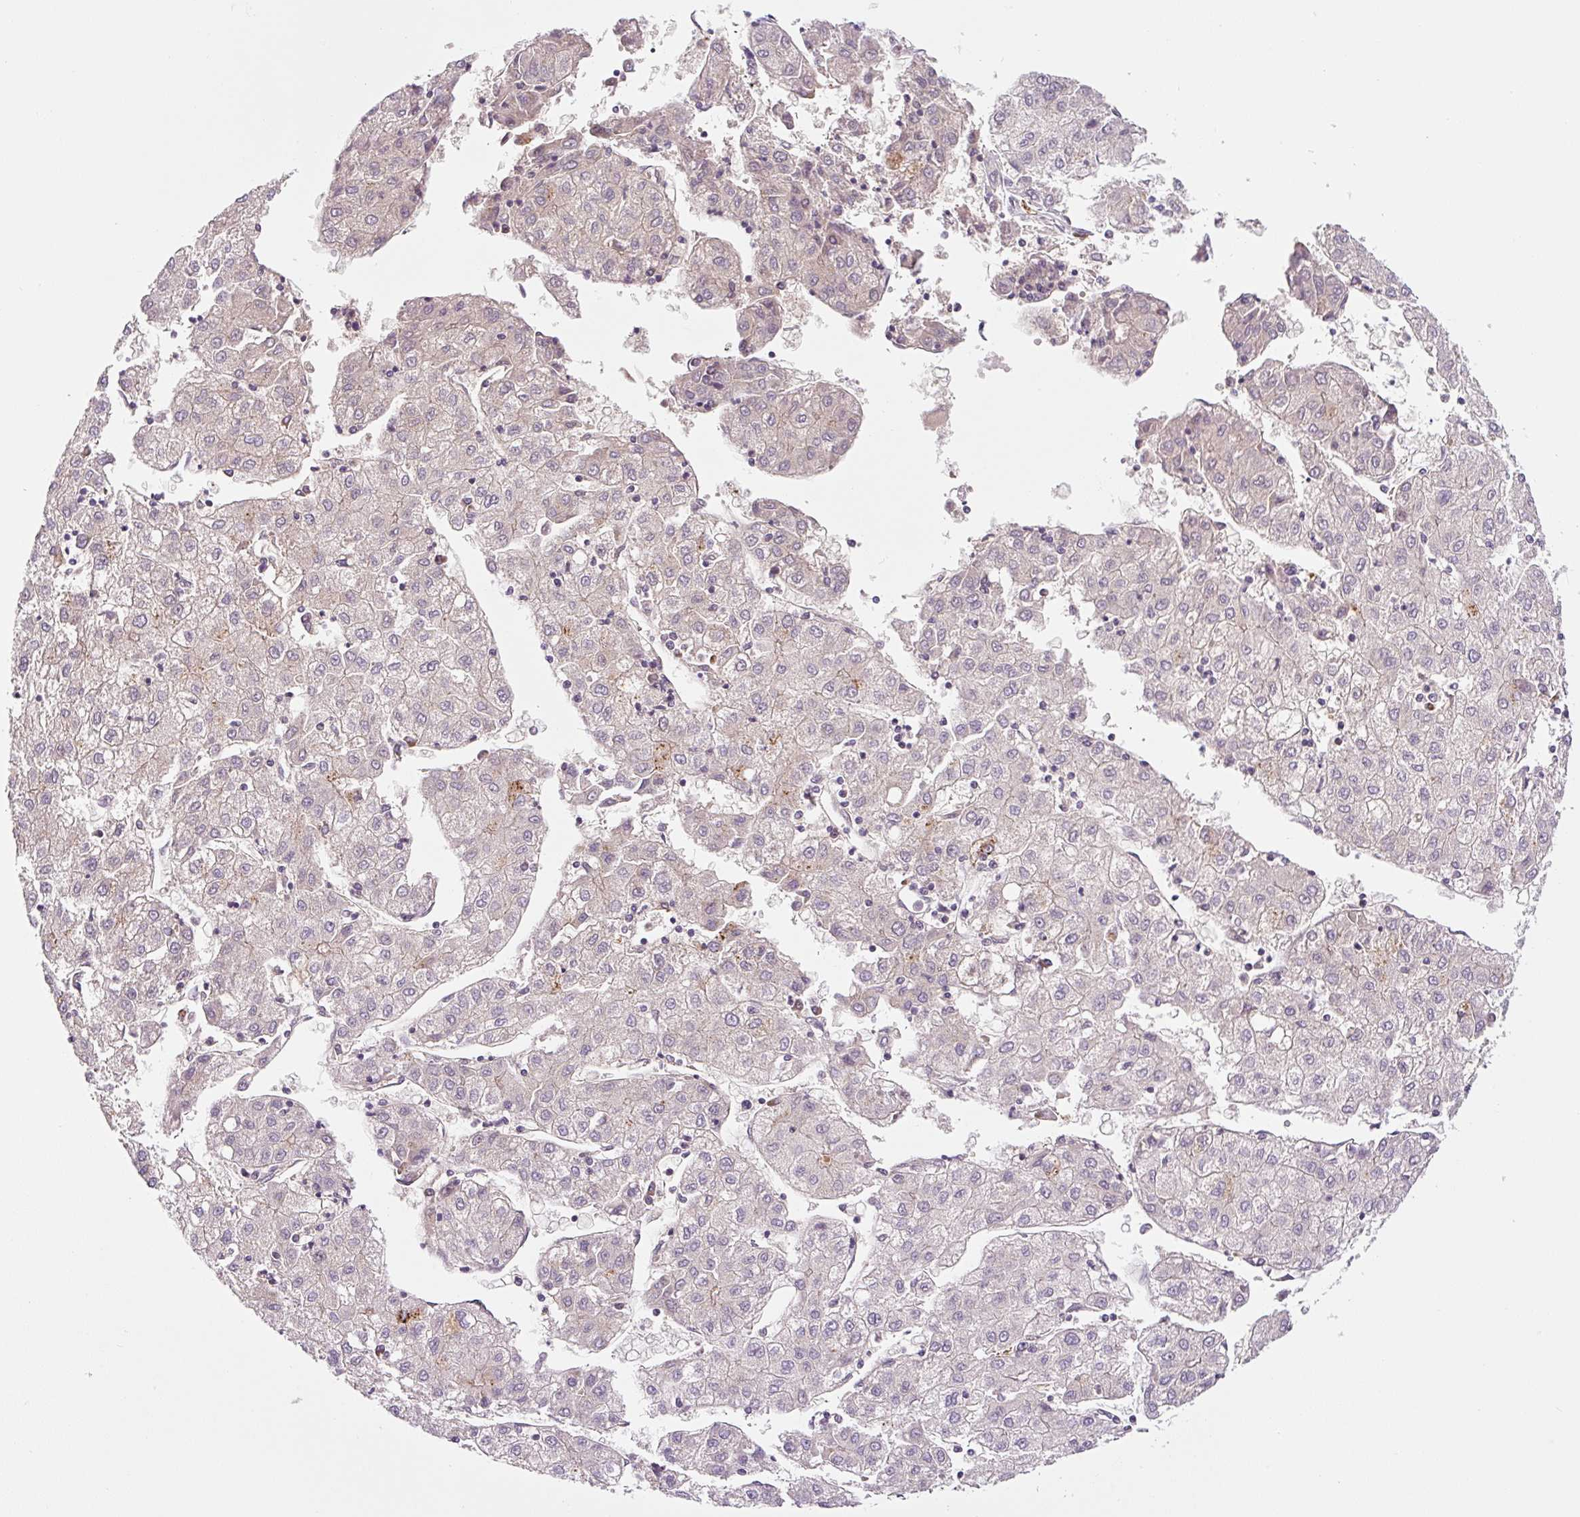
{"staining": {"intensity": "weak", "quantity": "<25%", "location": "cytoplasmic/membranous"}, "tissue": "liver cancer", "cell_type": "Tumor cells", "image_type": "cancer", "snomed": [{"axis": "morphology", "description": "Carcinoma, Hepatocellular, NOS"}, {"axis": "topography", "description": "Liver"}], "caption": "This is an immunohistochemistry (IHC) micrograph of hepatocellular carcinoma (liver). There is no staining in tumor cells.", "gene": "FUT10", "patient": {"sex": "male", "age": 72}}